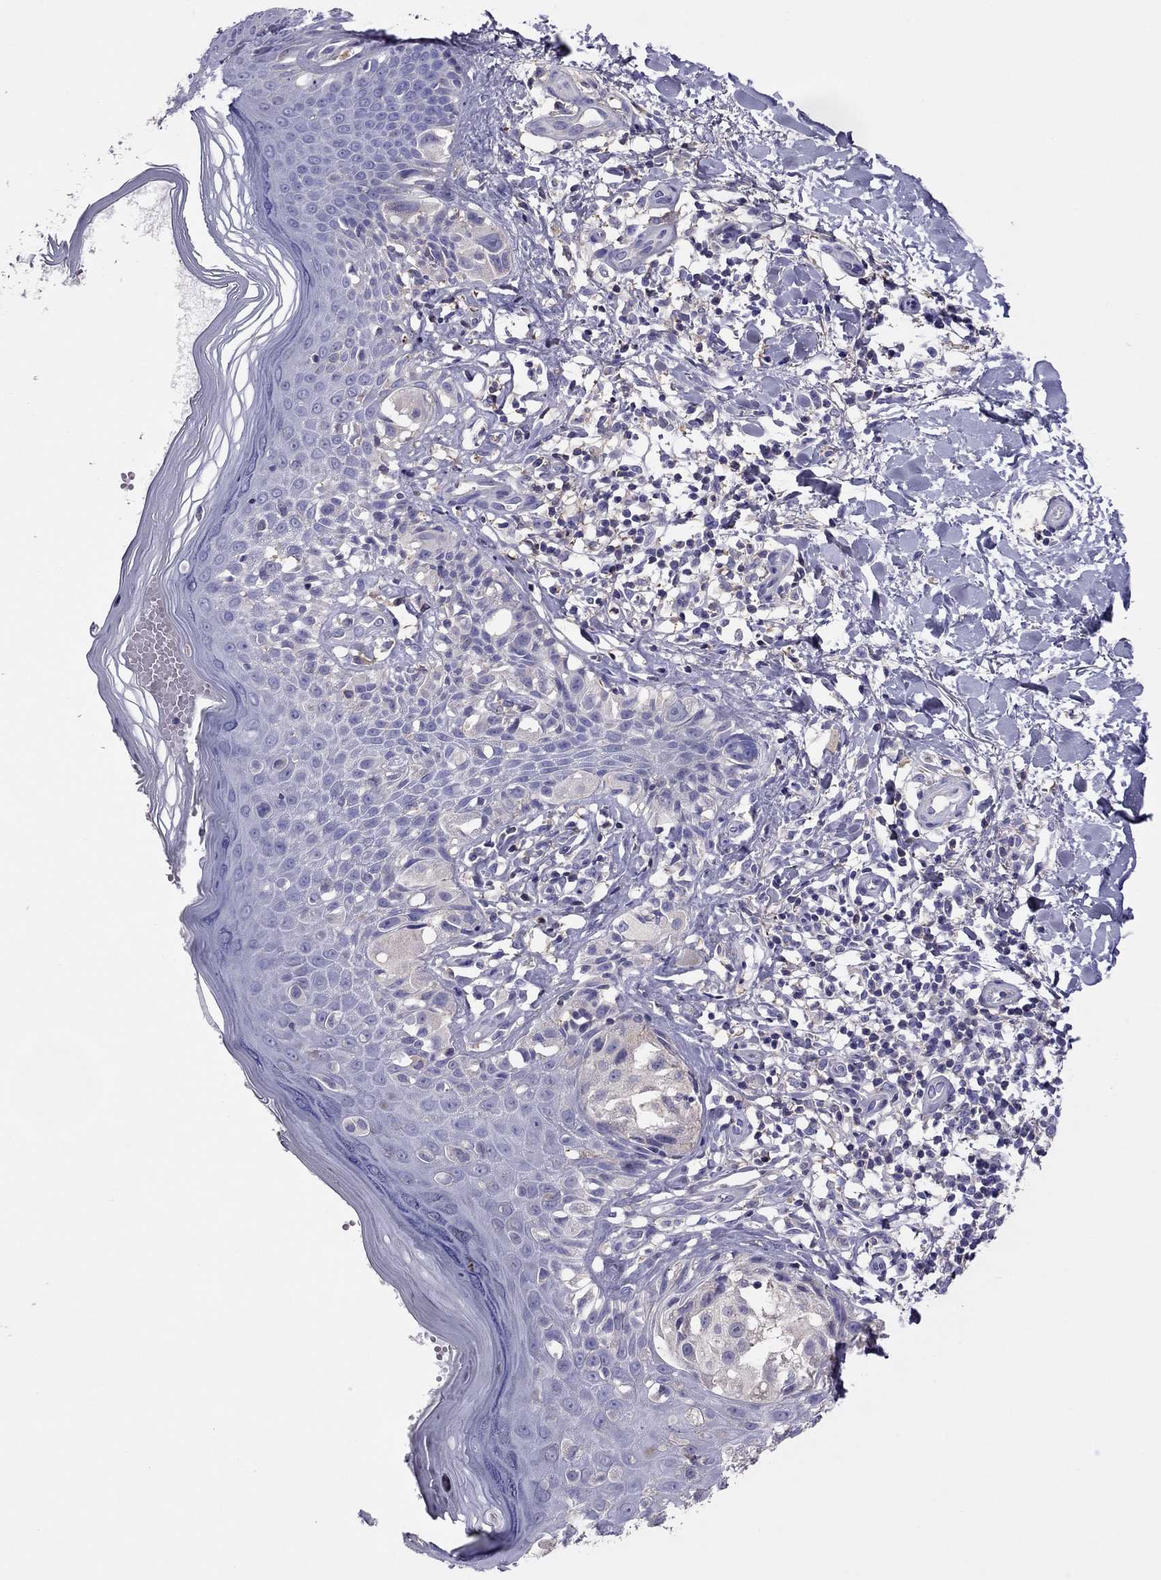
{"staining": {"intensity": "negative", "quantity": "none", "location": "none"}, "tissue": "melanoma", "cell_type": "Tumor cells", "image_type": "cancer", "snomed": [{"axis": "morphology", "description": "Malignant melanoma, NOS"}, {"axis": "topography", "description": "Skin"}], "caption": "This is an immunohistochemistry (IHC) histopathology image of human melanoma. There is no expression in tumor cells.", "gene": "TEX22", "patient": {"sex": "female", "age": 73}}